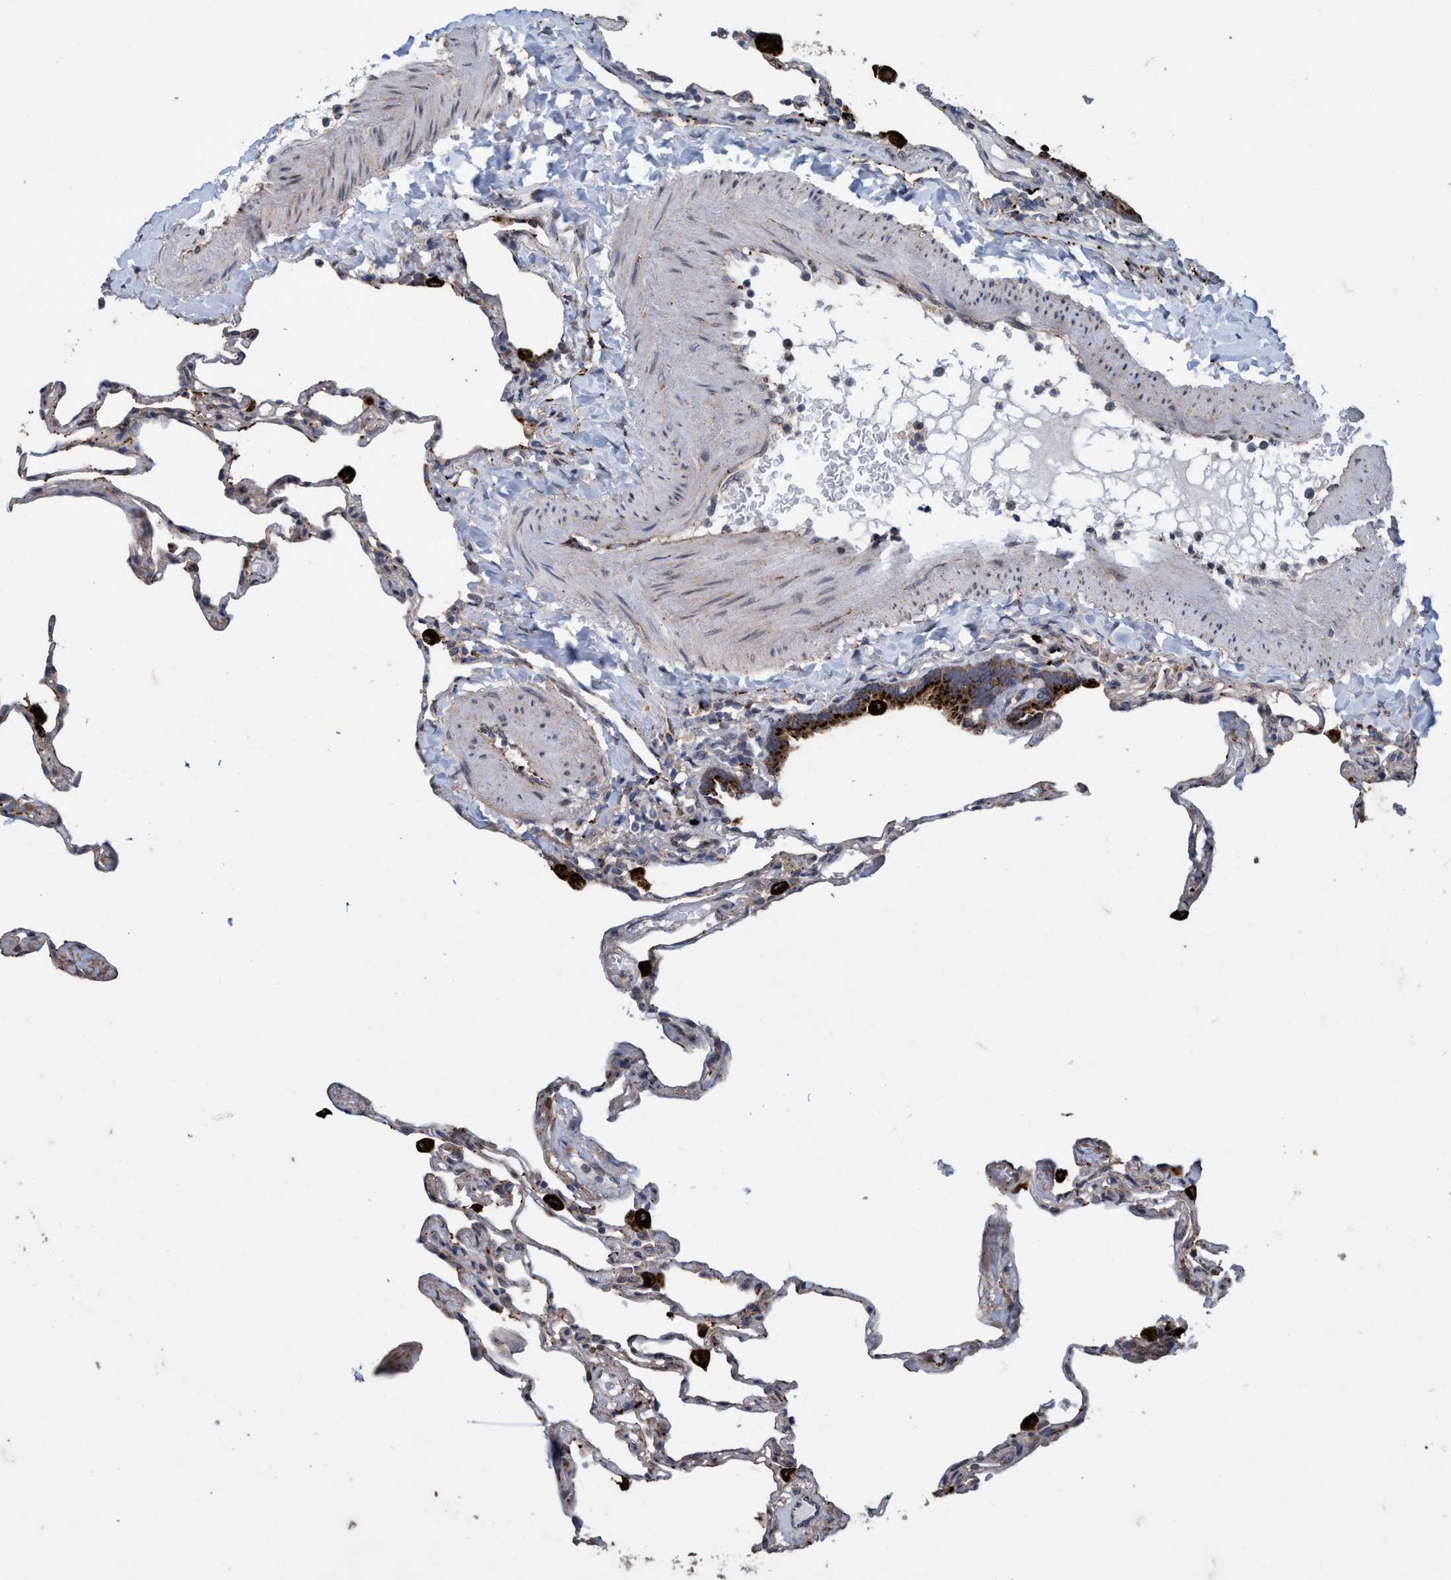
{"staining": {"intensity": "weak", "quantity": "<25%", "location": "cytoplasmic/membranous"}, "tissue": "lung", "cell_type": "Alveolar cells", "image_type": "normal", "snomed": [{"axis": "morphology", "description": "Normal tissue, NOS"}, {"axis": "topography", "description": "Lung"}], "caption": "IHC image of normal lung: lung stained with DAB (3,3'-diaminobenzidine) demonstrates no significant protein positivity in alveolar cells.", "gene": "BBS9", "patient": {"sex": "male", "age": 59}}